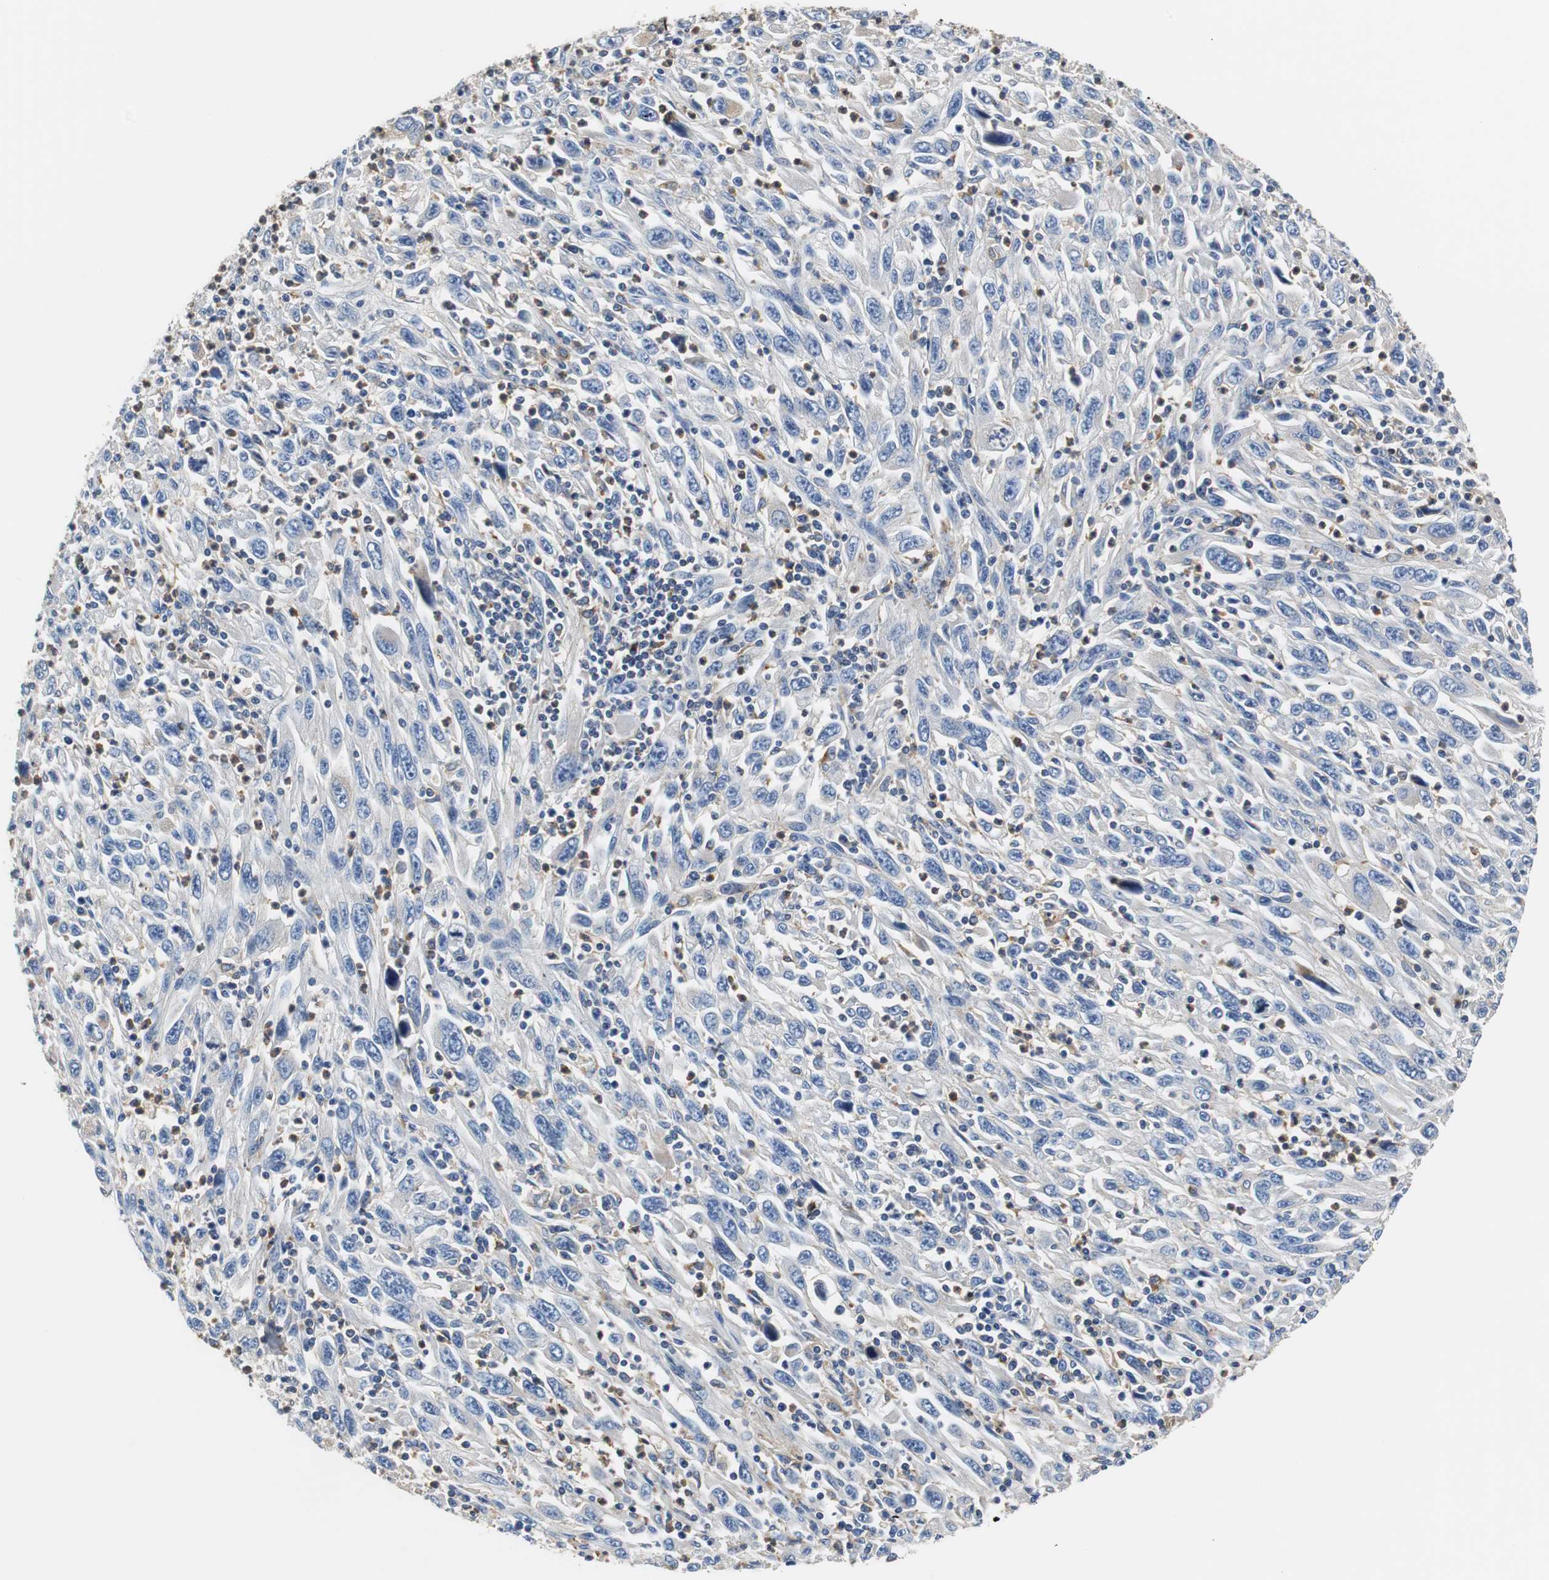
{"staining": {"intensity": "negative", "quantity": "none", "location": "none"}, "tissue": "melanoma", "cell_type": "Tumor cells", "image_type": "cancer", "snomed": [{"axis": "morphology", "description": "Malignant melanoma, Metastatic site"}, {"axis": "topography", "description": "Skin"}], "caption": "A micrograph of malignant melanoma (metastatic site) stained for a protein demonstrates no brown staining in tumor cells.", "gene": "VAMP8", "patient": {"sex": "female", "age": 56}}